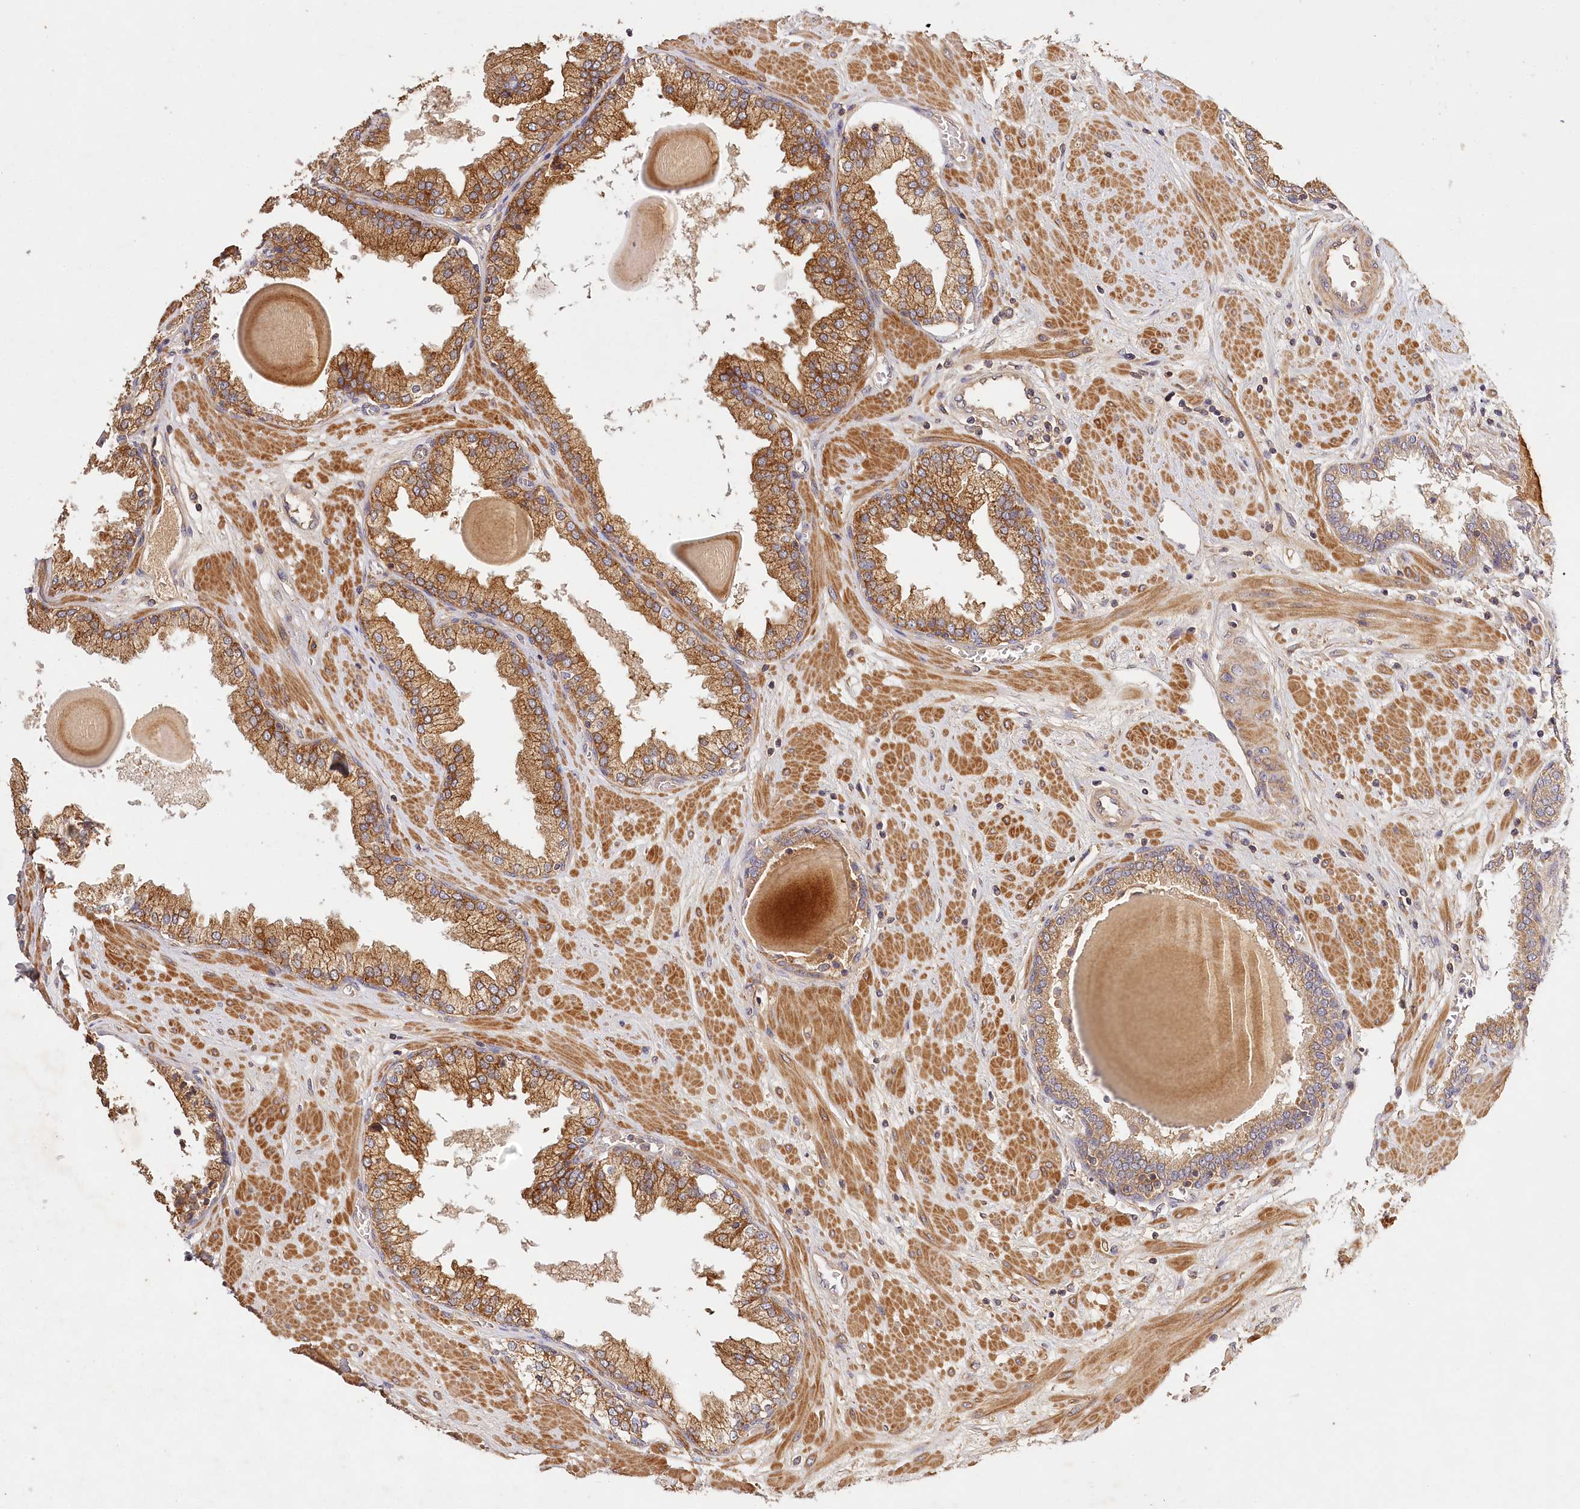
{"staining": {"intensity": "moderate", "quantity": ">75%", "location": "cytoplasmic/membranous"}, "tissue": "prostate", "cell_type": "Glandular cells", "image_type": "normal", "snomed": [{"axis": "morphology", "description": "Normal tissue, NOS"}, {"axis": "topography", "description": "Prostate"}], "caption": "Approximately >75% of glandular cells in unremarkable prostate demonstrate moderate cytoplasmic/membranous protein positivity as visualized by brown immunohistochemical staining.", "gene": "LSS", "patient": {"sex": "male", "age": 51}}